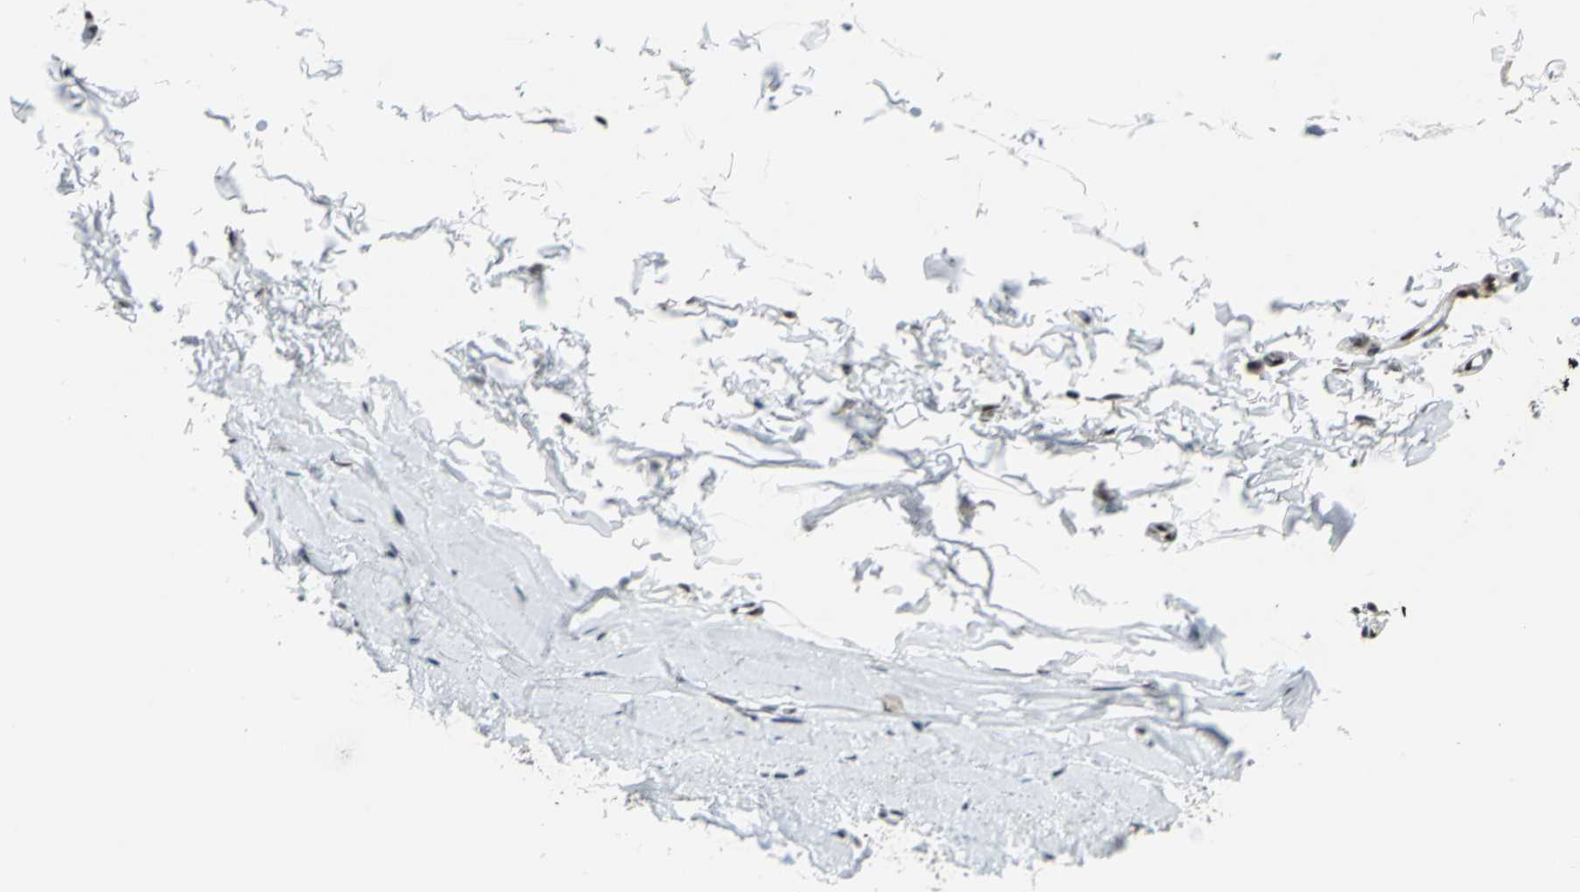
{"staining": {"intensity": "strong", "quantity": ">75%", "location": "nuclear"}, "tissue": "adipose tissue", "cell_type": "Adipocytes", "image_type": "normal", "snomed": [{"axis": "morphology", "description": "Normal tissue, NOS"}, {"axis": "topography", "description": "Cartilage tissue"}, {"axis": "topography", "description": "Bronchus"}], "caption": "An immunohistochemistry (IHC) micrograph of benign tissue is shown. Protein staining in brown highlights strong nuclear positivity in adipose tissue within adipocytes. (brown staining indicates protein expression, while blue staining denotes nuclei).", "gene": "KAT6B", "patient": {"sex": "female", "age": 73}}